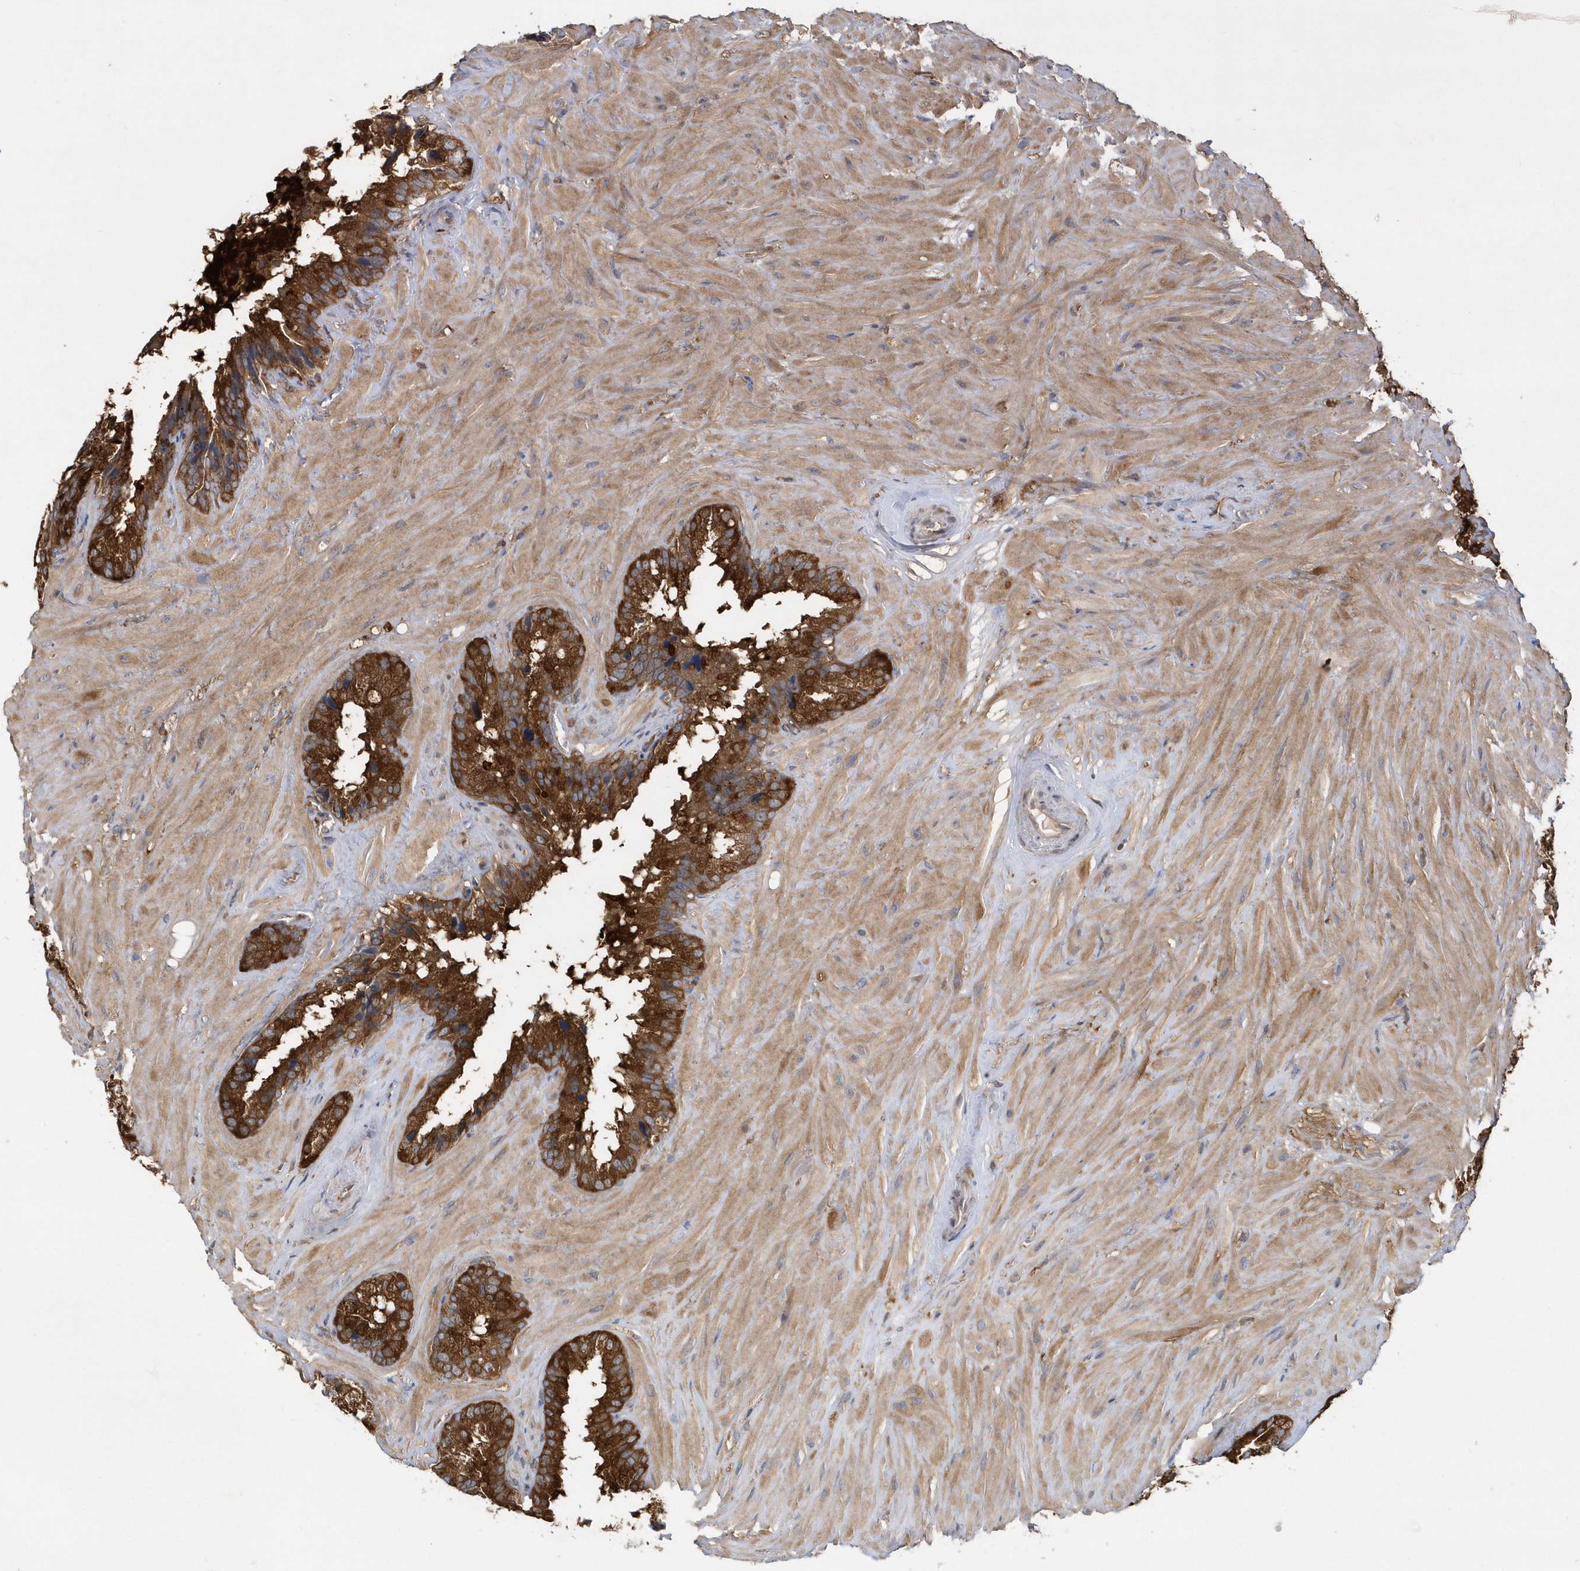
{"staining": {"intensity": "strong", "quantity": ">75%", "location": "cytoplasmic/membranous"}, "tissue": "seminal vesicle", "cell_type": "Glandular cells", "image_type": "normal", "snomed": [{"axis": "morphology", "description": "Normal tissue, NOS"}, {"axis": "topography", "description": "Prostate"}, {"axis": "topography", "description": "Seminal veicle"}], "caption": "Strong cytoplasmic/membranous protein expression is appreciated in approximately >75% of glandular cells in seminal vesicle. The staining is performed using DAB brown chromogen to label protein expression. The nuclei are counter-stained blue using hematoxylin.", "gene": "PAICS", "patient": {"sex": "male", "age": 68}}